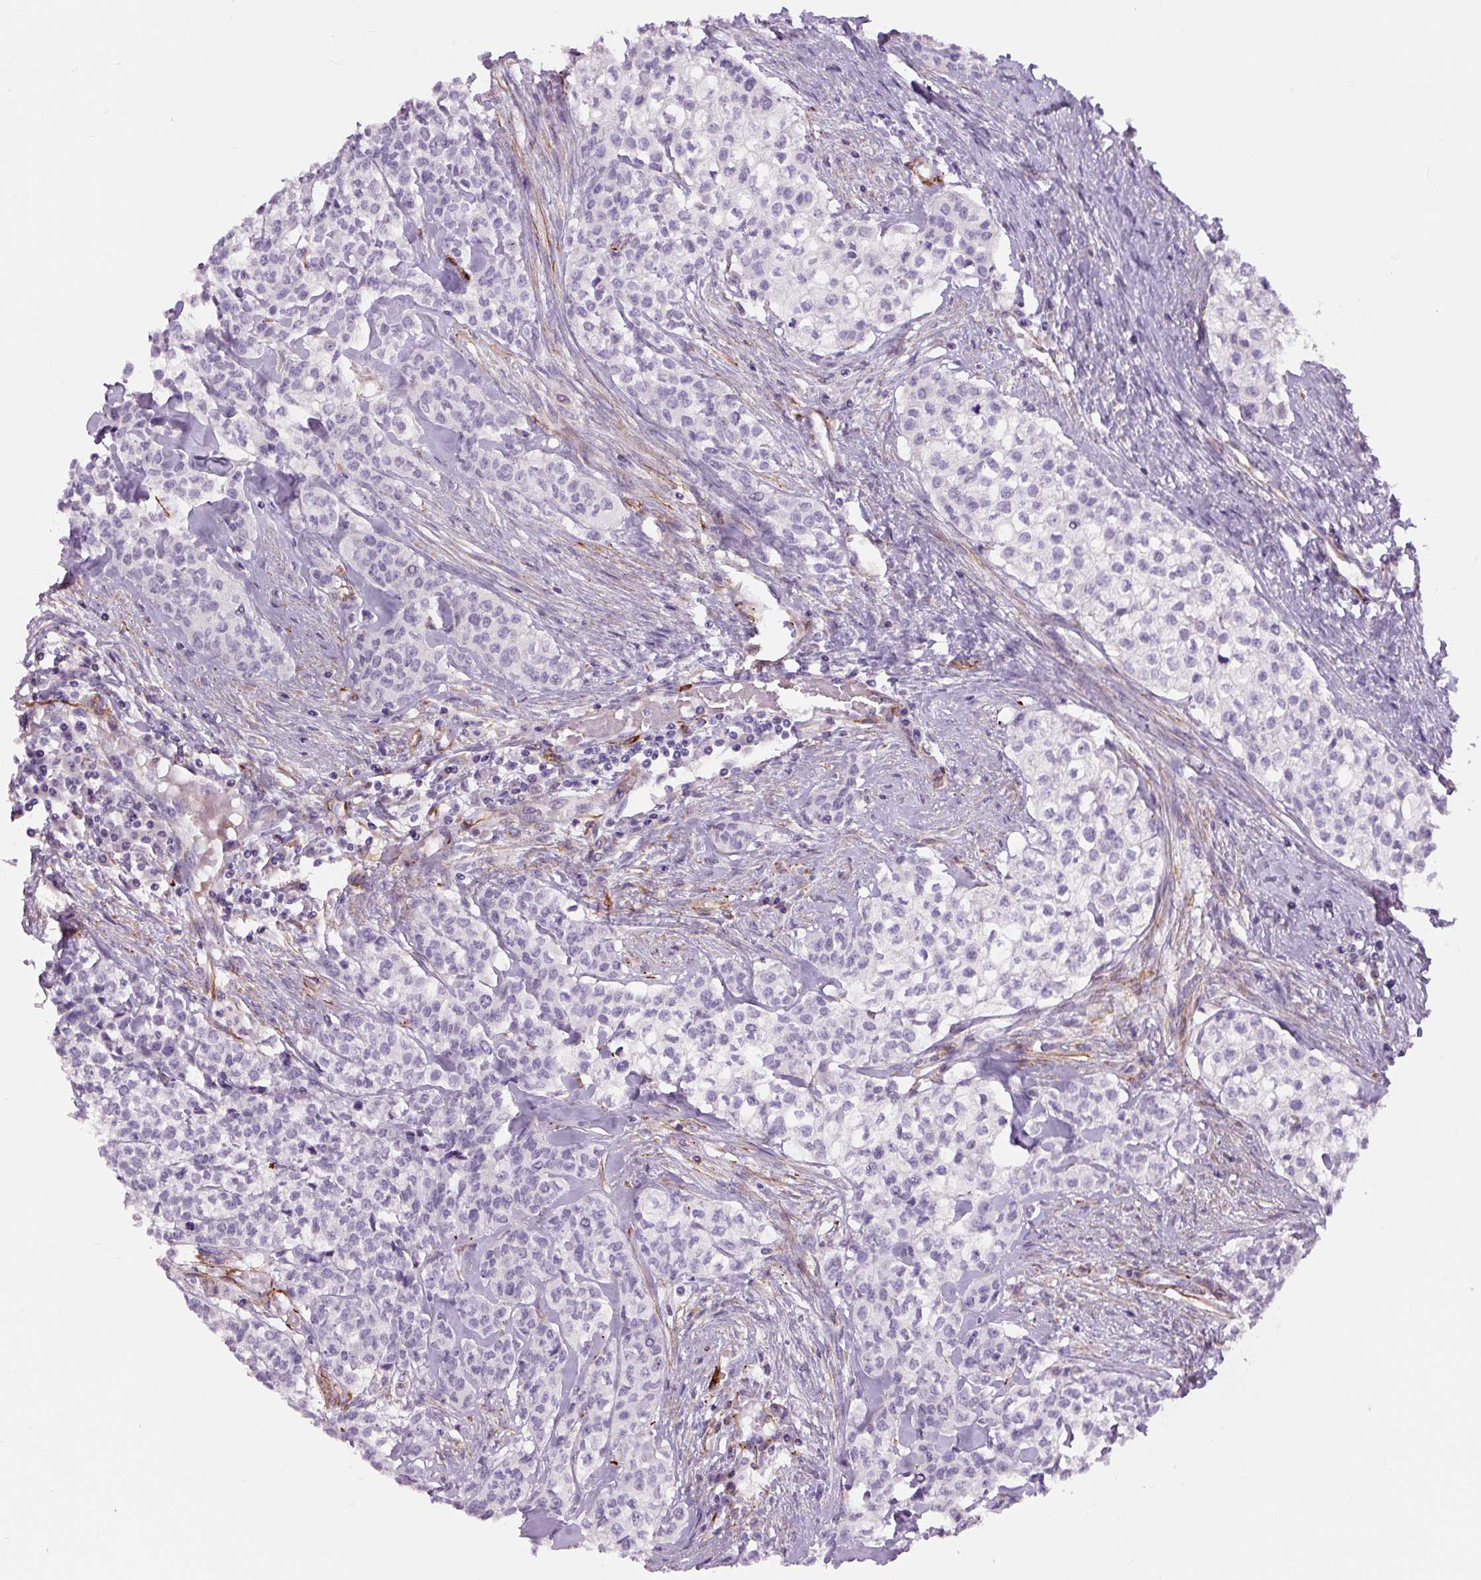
{"staining": {"intensity": "negative", "quantity": "none", "location": "none"}, "tissue": "head and neck cancer", "cell_type": "Tumor cells", "image_type": "cancer", "snomed": [{"axis": "morphology", "description": "Adenocarcinoma, NOS"}, {"axis": "topography", "description": "Head-Neck"}], "caption": "Immunohistochemistry photomicrograph of human head and neck cancer stained for a protein (brown), which displays no positivity in tumor cells. (Immunohistochemistry (ihc), brightfield microscopy, high magnification).", "gene": "NES", "patient": {"sex": "male", "age": 81}}